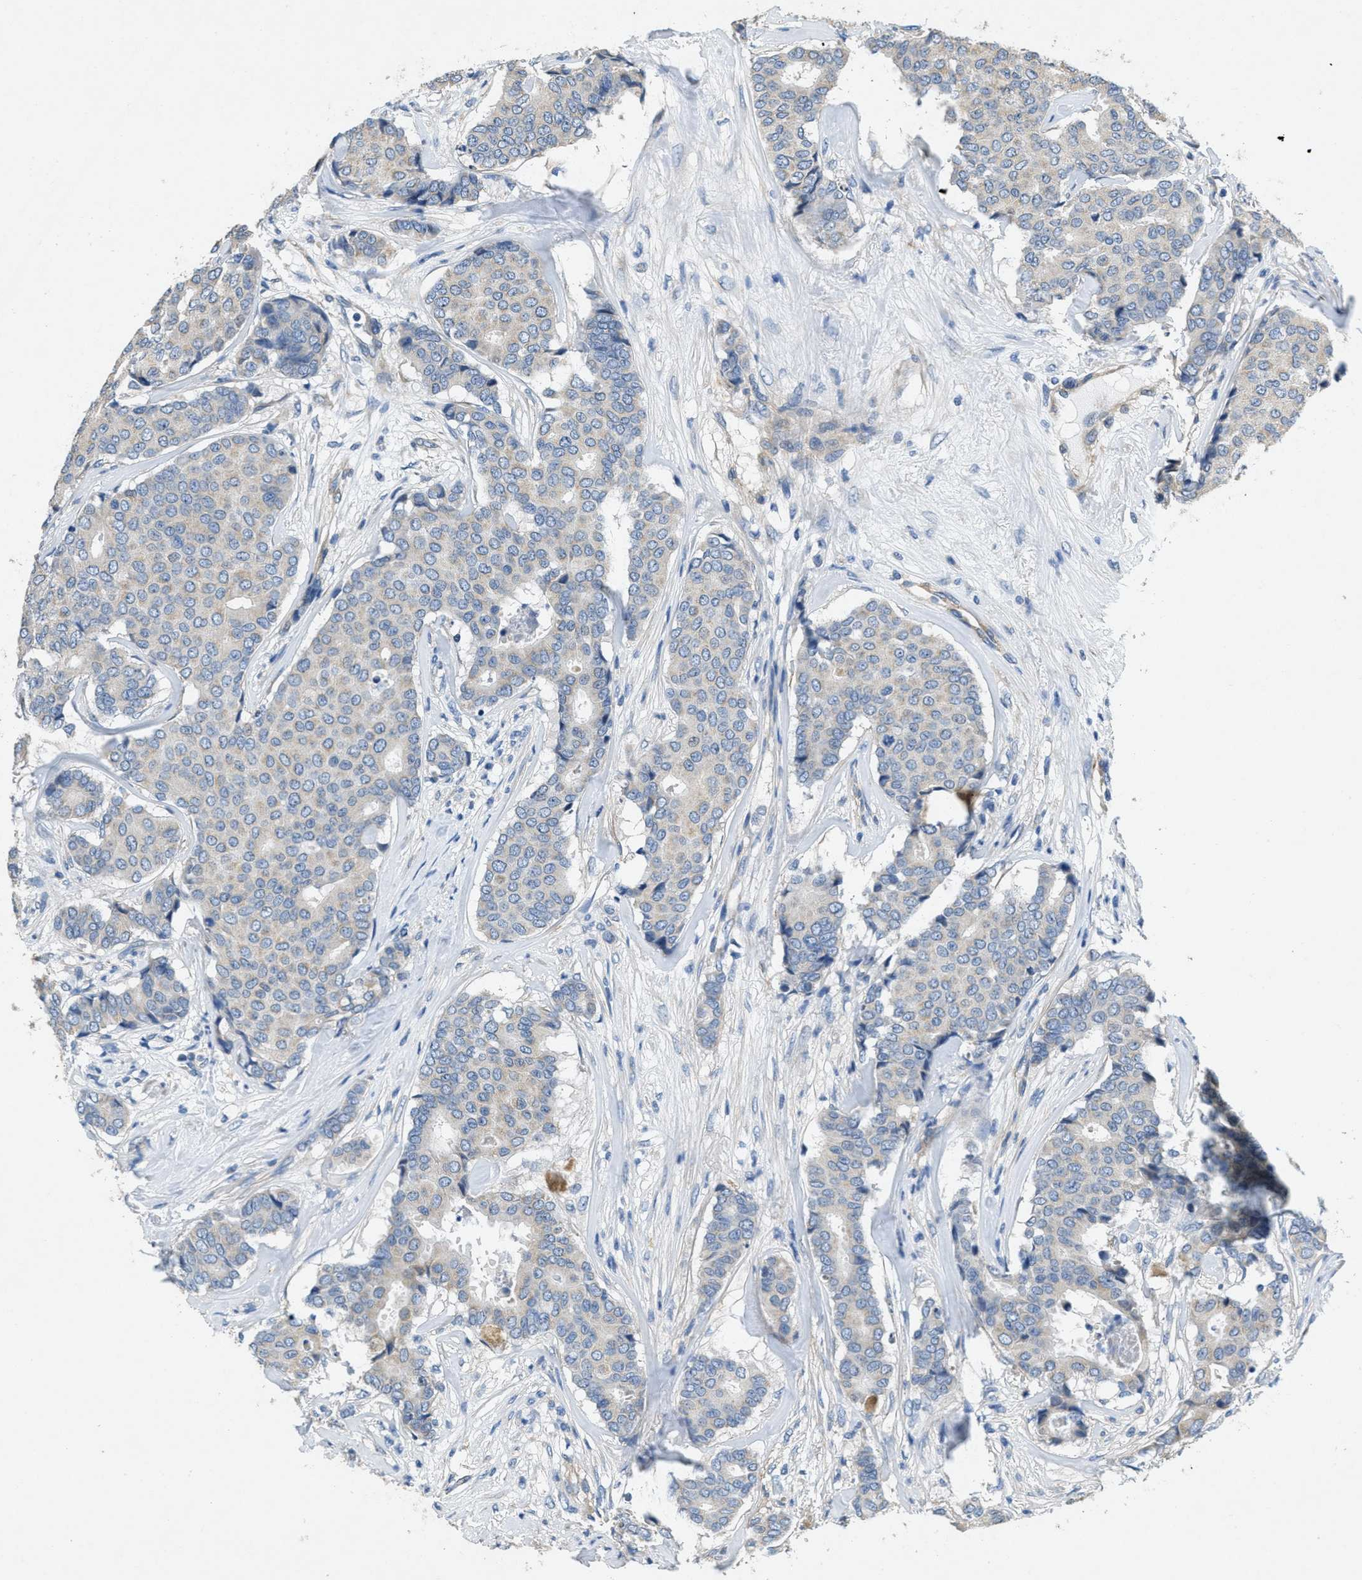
{"staining": {"intensity": "negative", "quantity": "none", "location": "none"}, "tissue": "breast cancer", "cell_type": "Tumor cells", "image_type": "cancer", "snomed": [{"axis": "morphology", "description": "Duct carcinoma"}, {"axis": "topography", "description": "Breast"}], "caption": "Immunohistochemistry (IHC) photomicrograph of human intraductal carcinoma (breast) stained for a protein (brown), which reveals no expression in tumor cells.", "gene": "TOMM70", "patient": {"sex": "female", "age": 75}}